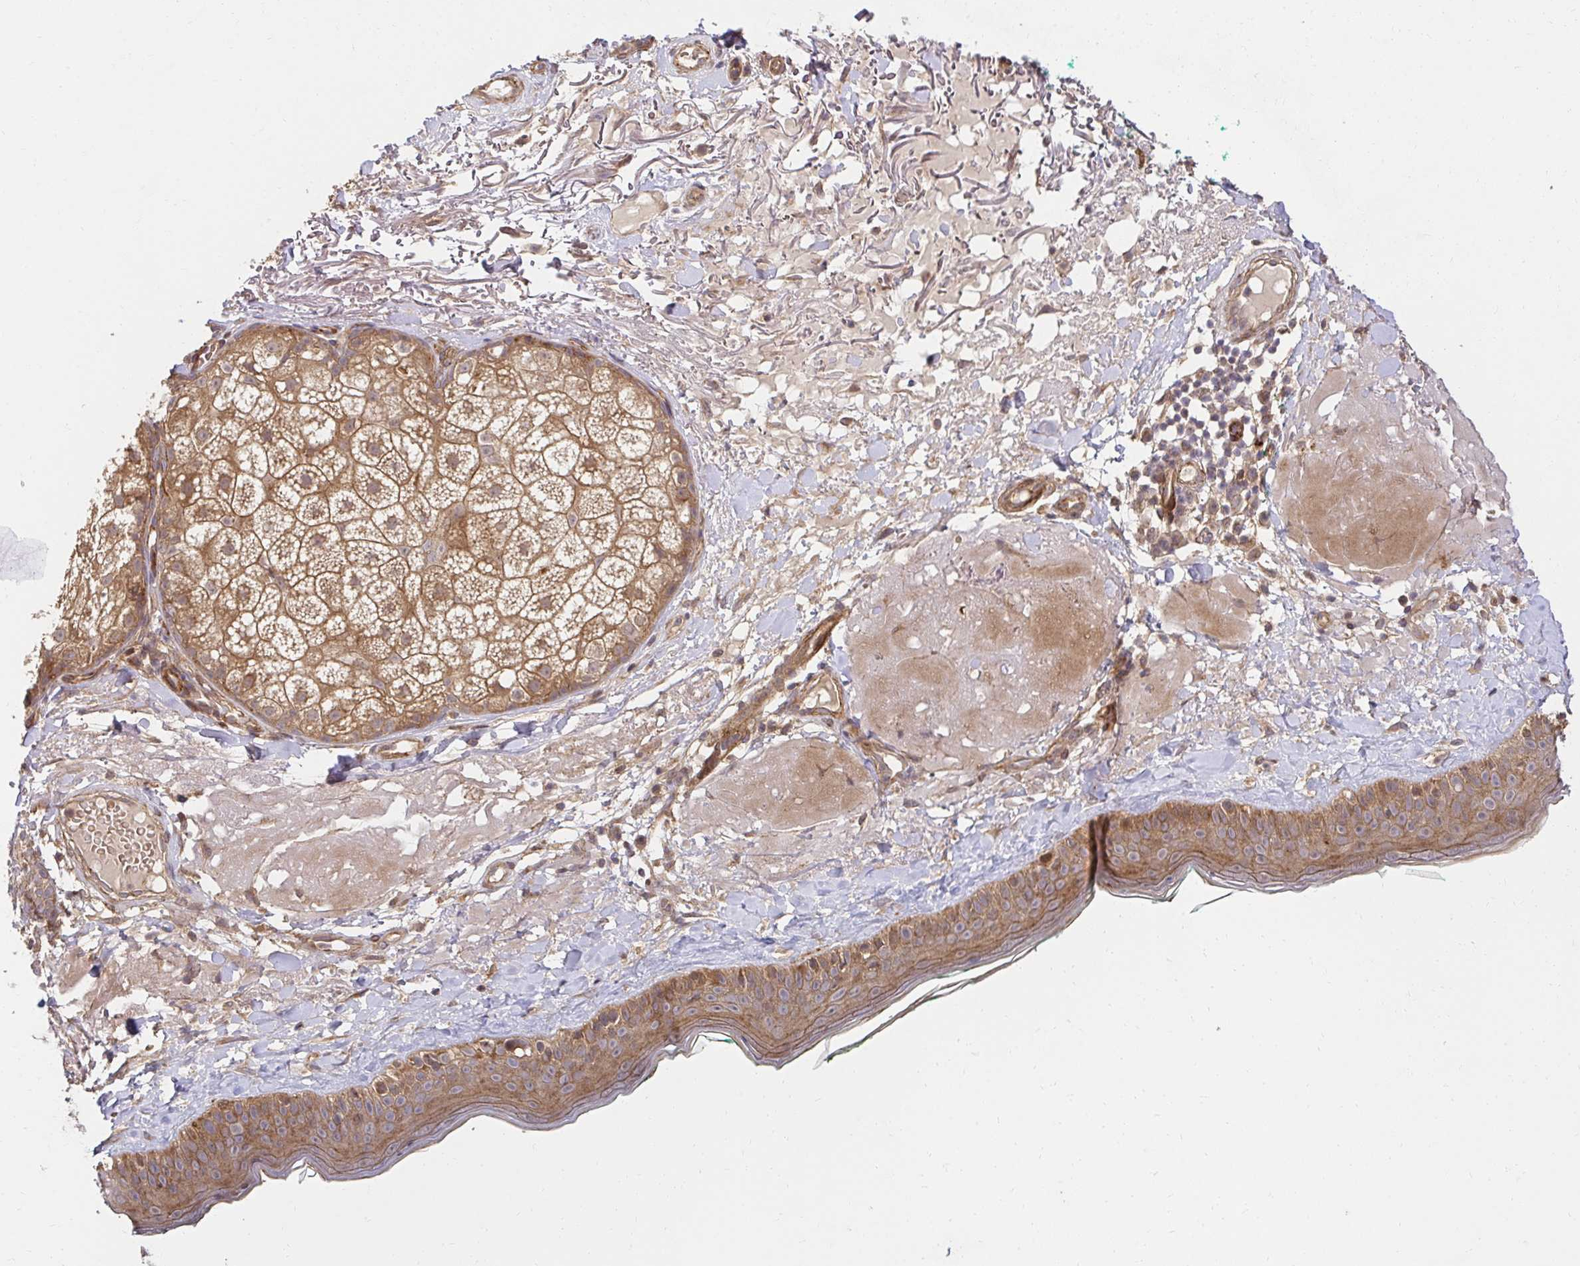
{"staining": {"intensity": "weak", "quantity": ">75%", "location": "cytoplasmic/membranous"}, "tissue": "skin", "cell_type": "Fibroblasts", "image_type": "normal", "snomed": [{"axis": "morphology", "description": "Normal tissue, NOS"}, {"axis": "topography", "description": "Skin"}], "caption": "Immunohistochemistry micrograph of benign skin: human skin stained using immunohistochemistry displays low levels of weak protein expression localized specifically in the cytoplasmic/membranous of fibroblasts, appearing as a cytoplasmic/membranous brown color.", "gene": "PSMA4", "patient": {"sex": "male", "age": 73}}